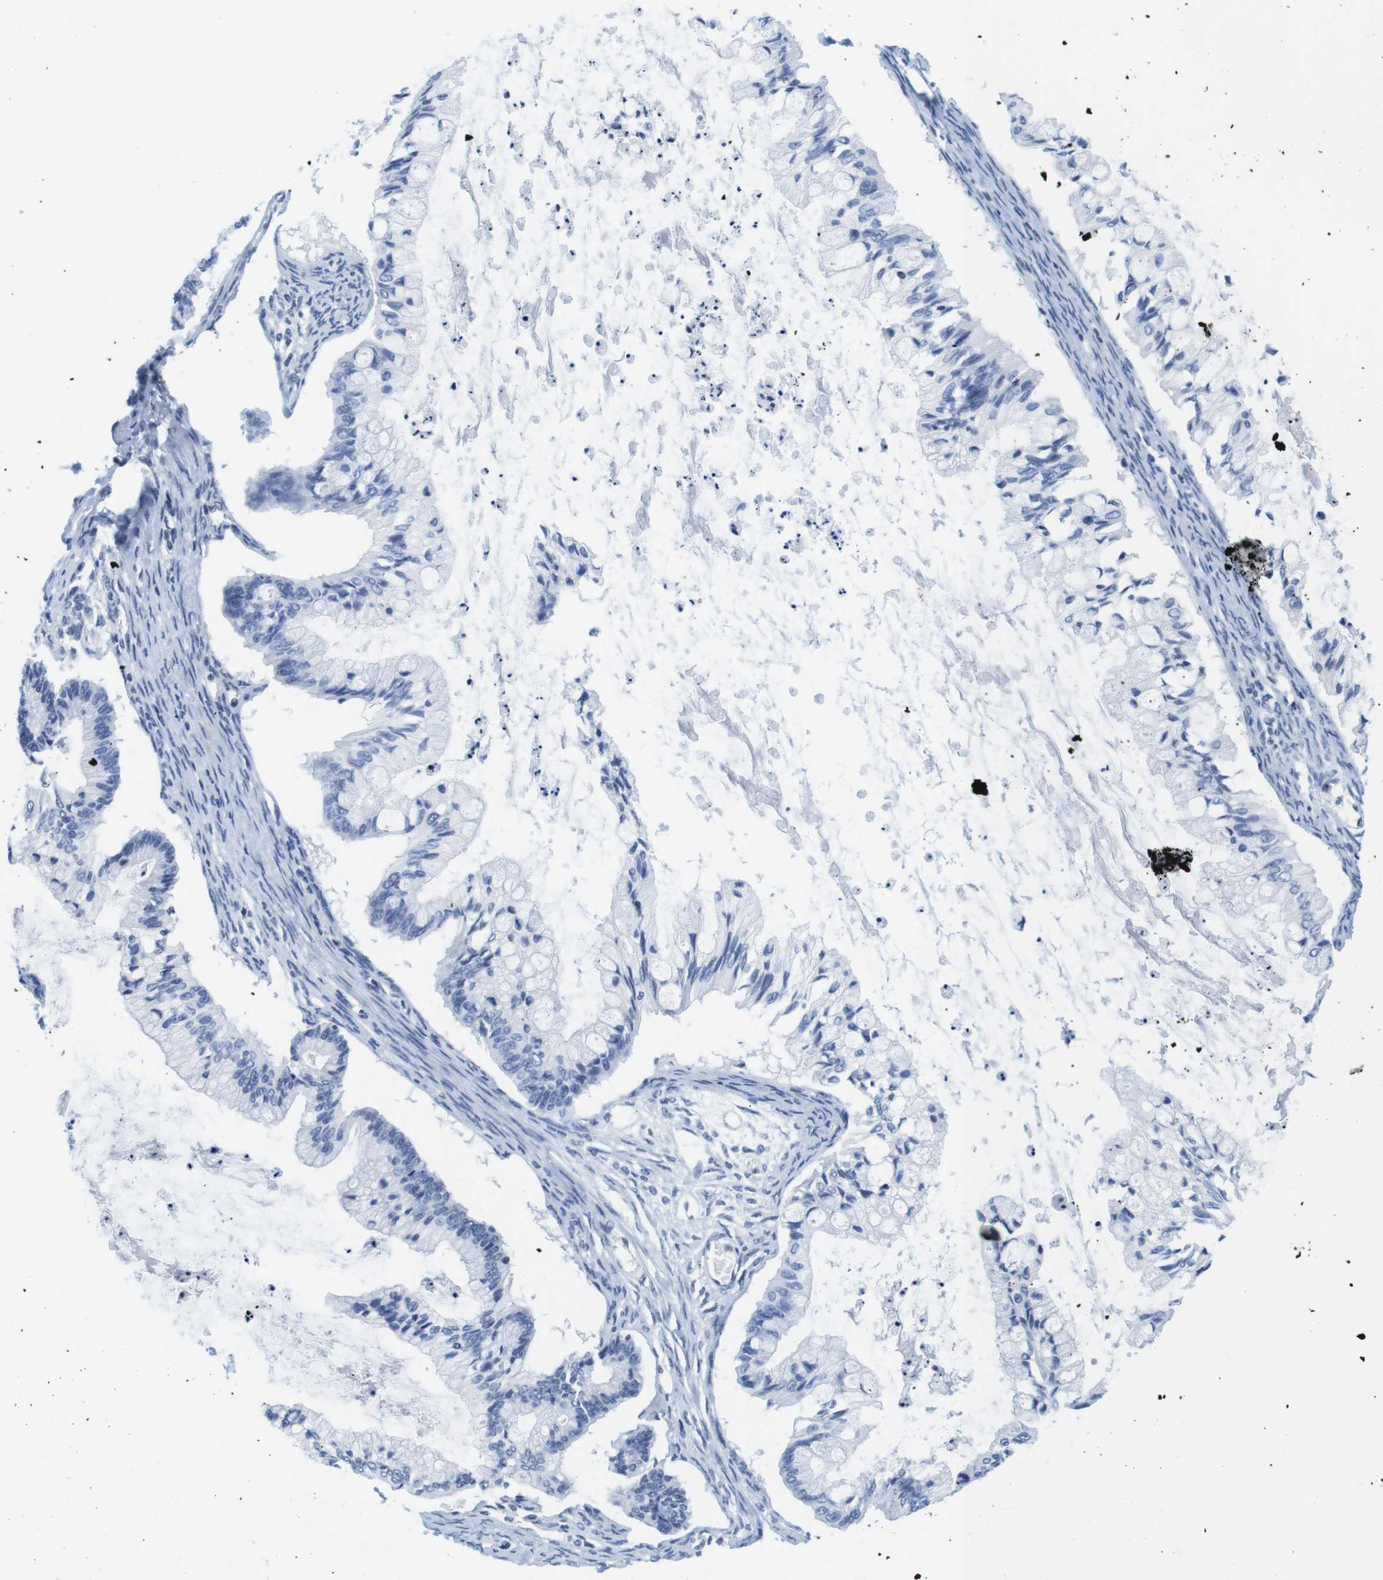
{"staining": {"intensity": "negative", "quantity": "none", "location": "none"}, "tissue": "ovarian cancer", "cell_type": "Tumor cells", "image_type": "cancer", "snomed": [{"axis": "morphology", "description": "Cystadenocarcinoma, mucinous, NOS"}, {"axis": "topography", "description": "Ovary"}], "caption": "This is an immunohistochemistry image of ovarian mucinous cystadenocarcinoma. There is no positivity in tumor cells.", "gene": "IFI16", "patient": {"sex": "female", "age": 57}}